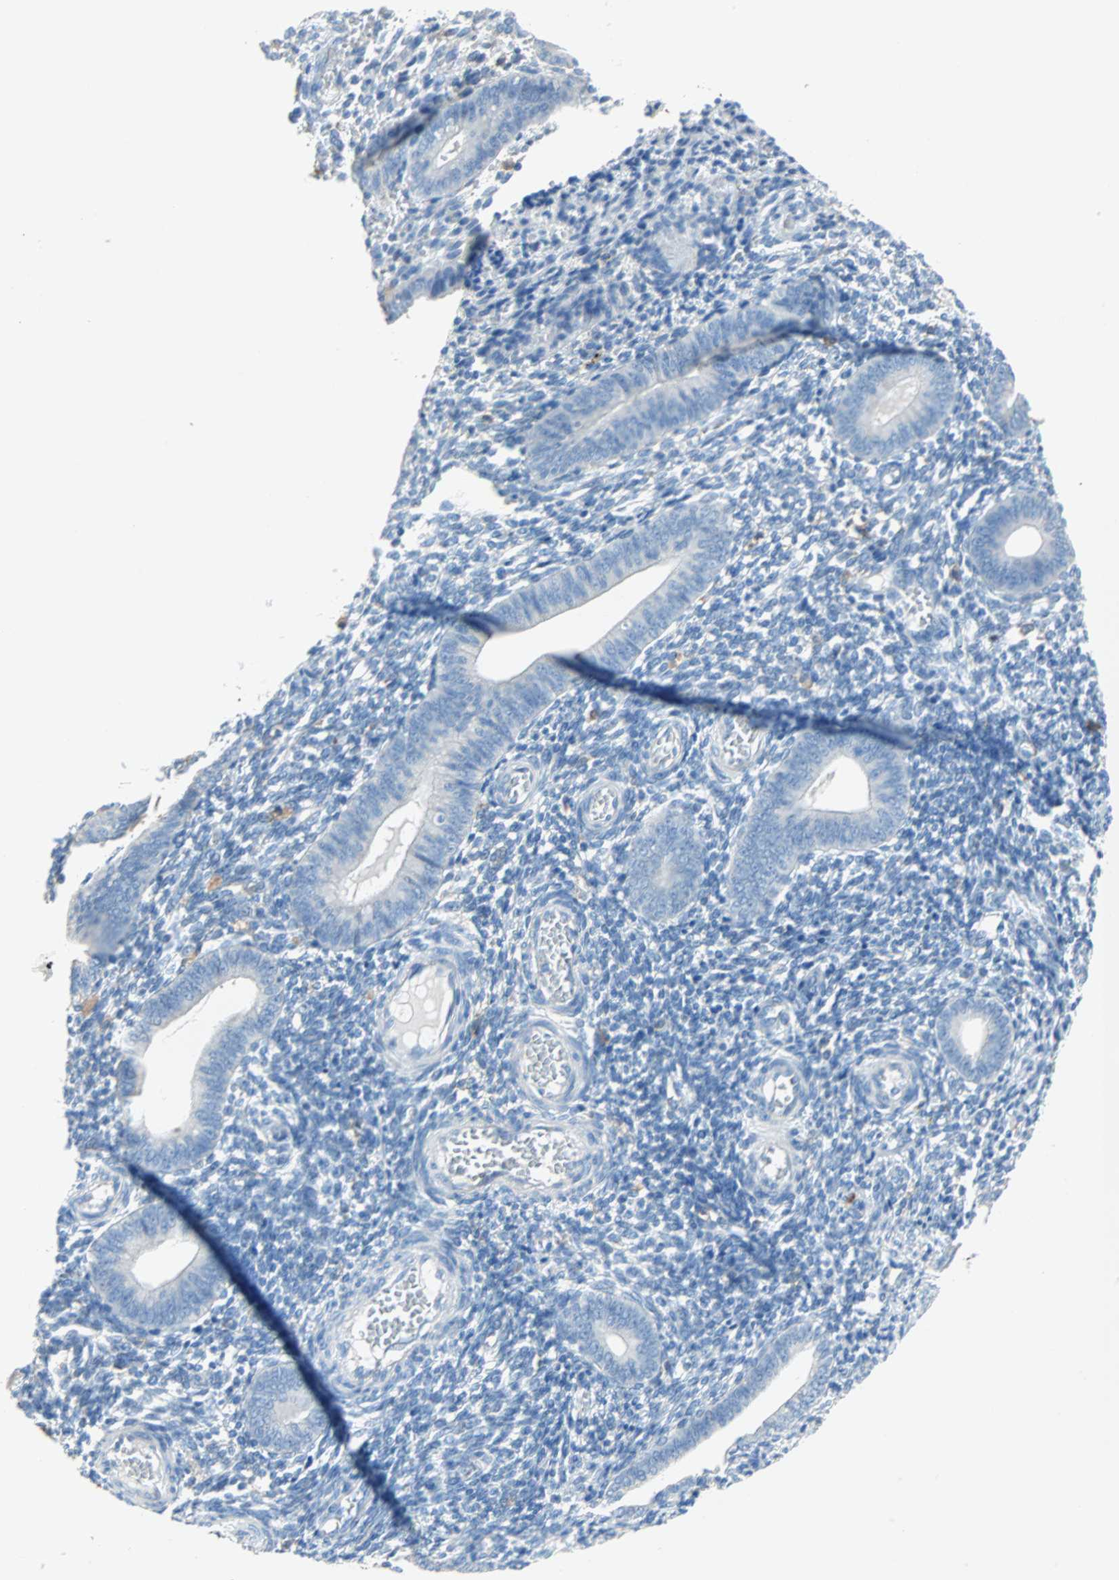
{"staining": {"intensity": "negative", "quantity": "none", "location": "none"}, "tissue": "endometrium", "cell_type": "Cells in endometrial stroma", "image_type": "normal", "snomed": [{"axis": "morphology", "description": "Normal tissue, NOS"}, {"axis": "topography", "description": "Uterus"}, {"axis": "topography", "description": "Endometrium"}], "caption": "Normal endometrium was stained to show a protein in brown. There is no significant expression in cells in endometrial stroma.", "gene": "CLEC4A", "patient": {"sex": "female", "age": 33}}